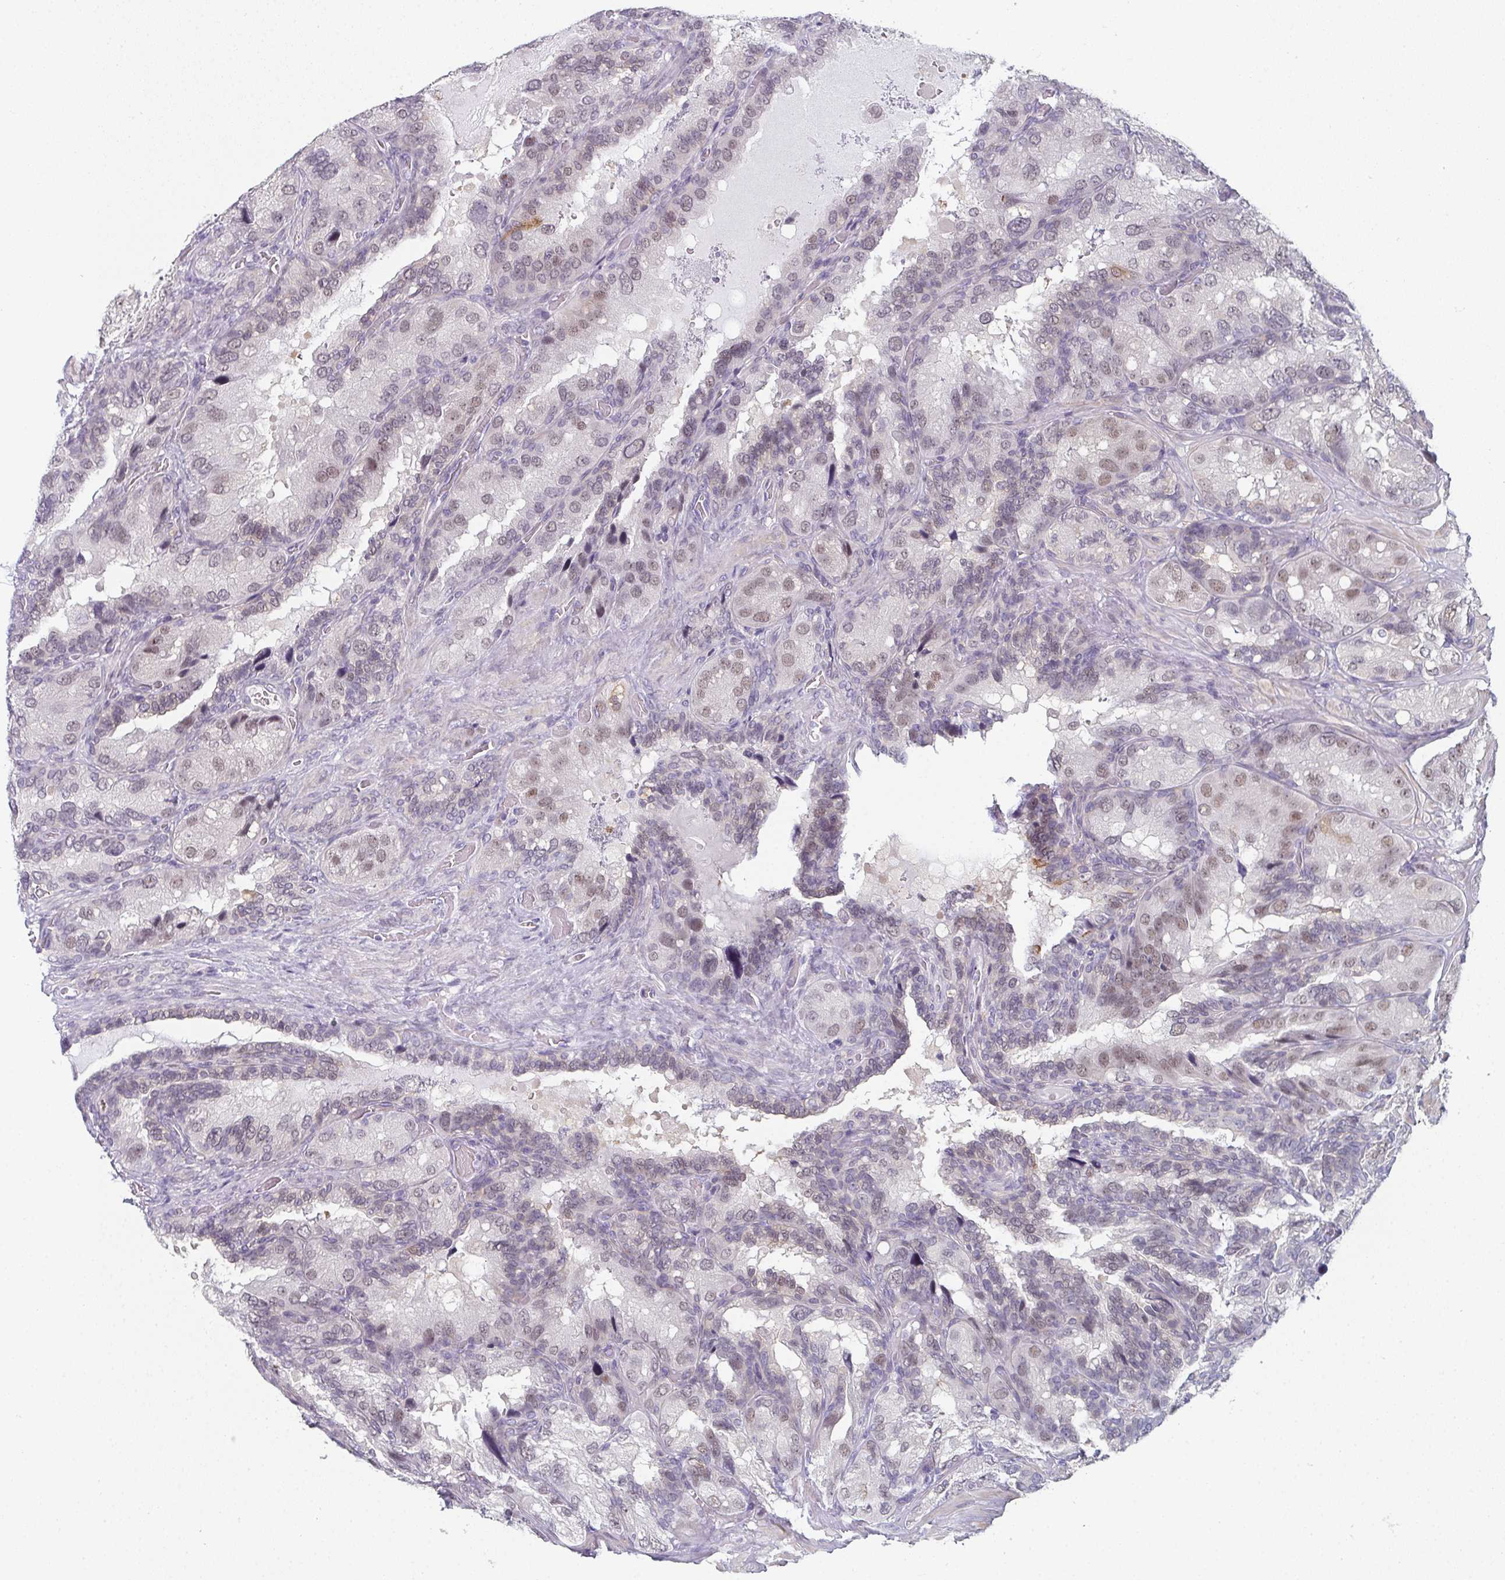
{"staining": {"intensity": "moderate", "quantity": "<25%", "location": "nuclear"}, "tissue": "seminal vesicle", "cell_type": "Glandular cells", "image_type": "normal", "snomed": [{"axis": "morphology", "description": "Normal tissue, NOS"}, {"axis": "topography", "description": "Seminal veicle"}], "caption": "Brown immunohistochemical staining in unremarkable seminal vesicle demonstrates moderate nuclear staining in about <25% of glandular cells. The protein of interest is stained brown, and the nuclei are stained in blue (DAB (3,3'-diaminobenzidine) IHC with brightfield microscopy, high magnification).", "gene": "PYCR3", "patient": {"sex": "male", "age": 60}}